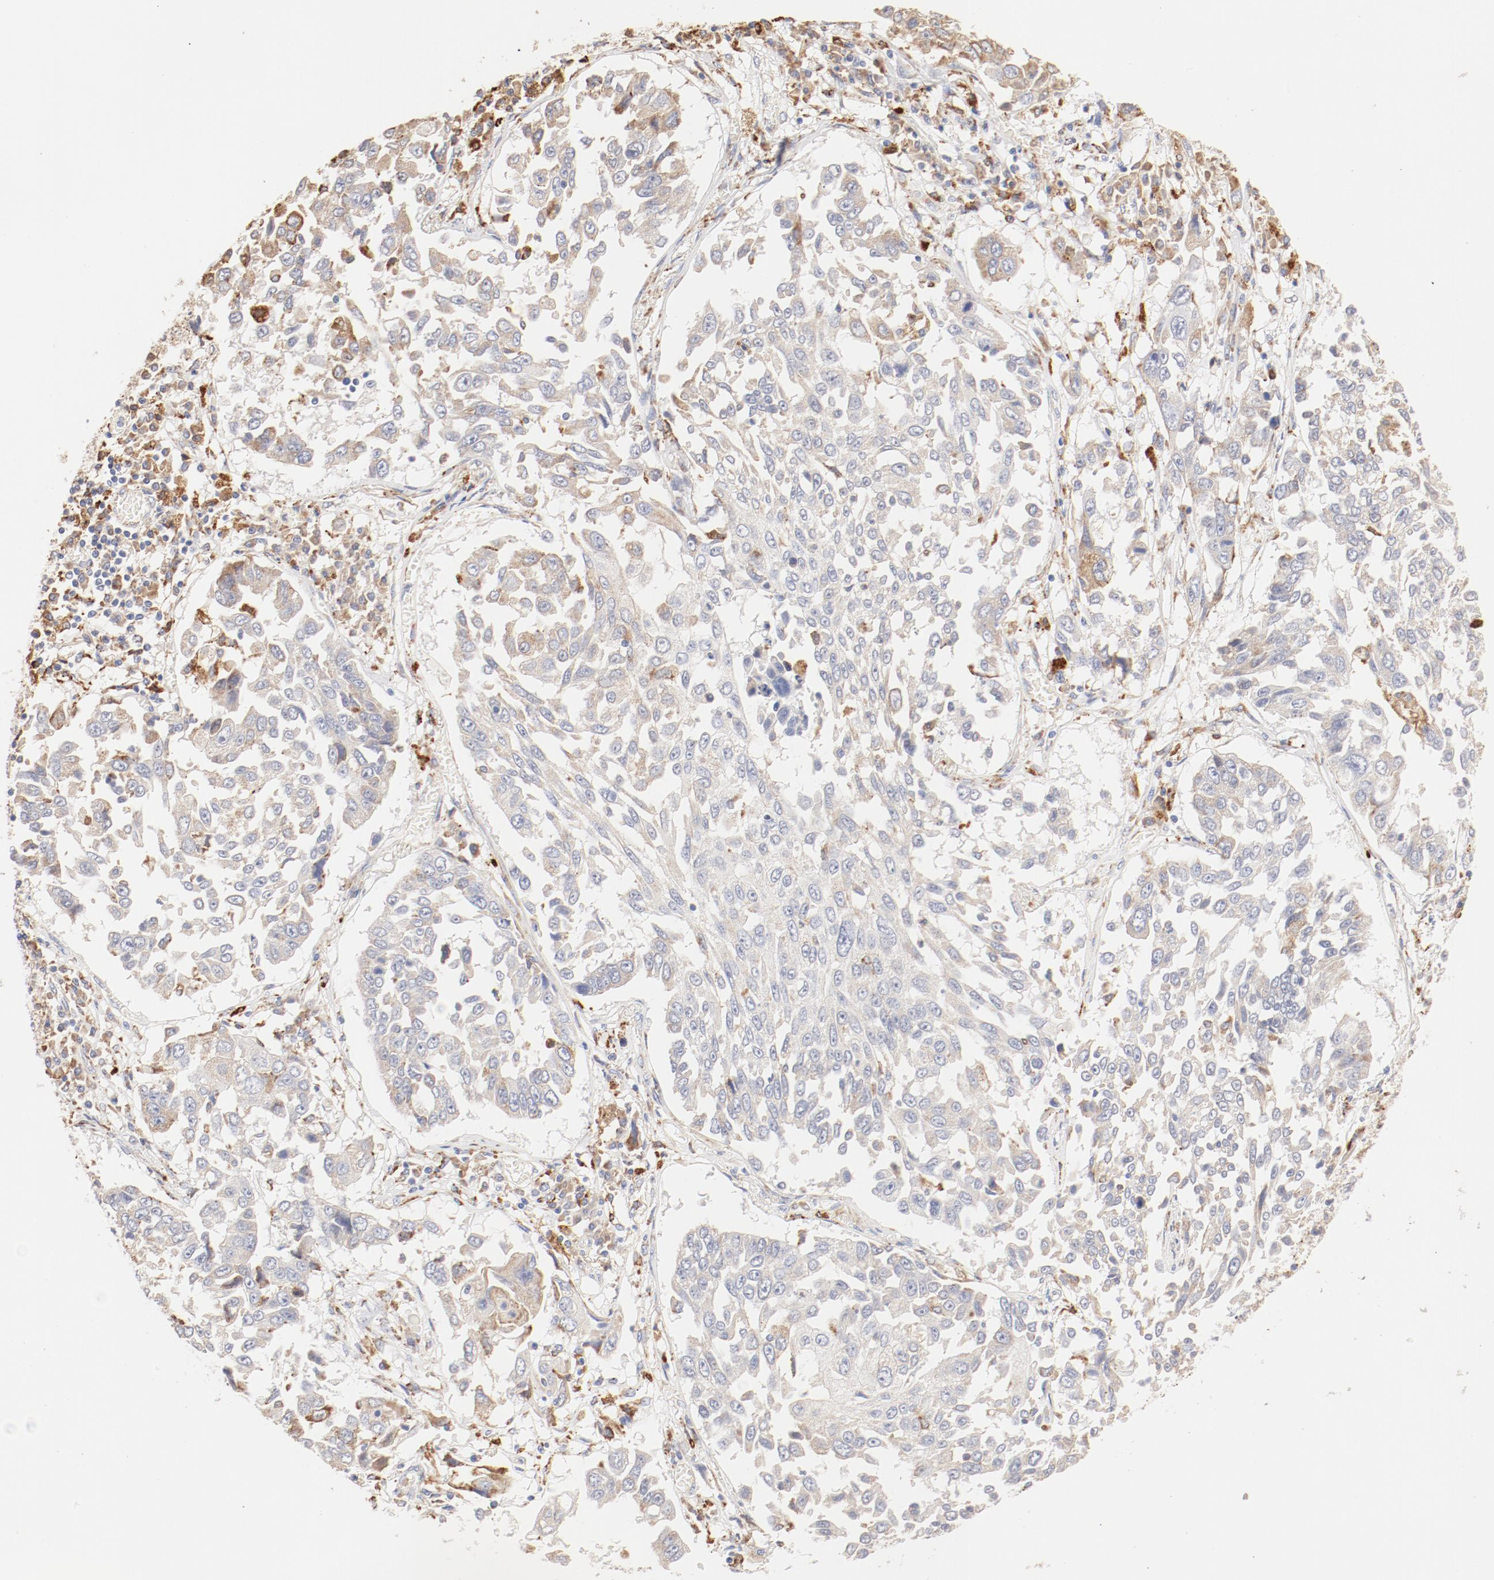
{"staining": {"intensity": "weak", "quantity": "25%-75%", "location": "cytoplasmic/membranous"}, "tissue": "lung cancer", "cell_type": "Tumor cells", "image_type": "cancer", "snomed": [{"axis": "morphology", "description": "Squamous cell carcinoma, NOS"}, {"axis": "topography", "description": "Lung"}], "caption": "Lung cancer (squamous cell carcinoma) tissue demonstrates weak cytoplasmic/membranous positivity in about 25%-75% of tumor cells, visualized by immunohistochemistry.", "gene": "CTSH", "patient": {"sex": "male", "age": 71}}